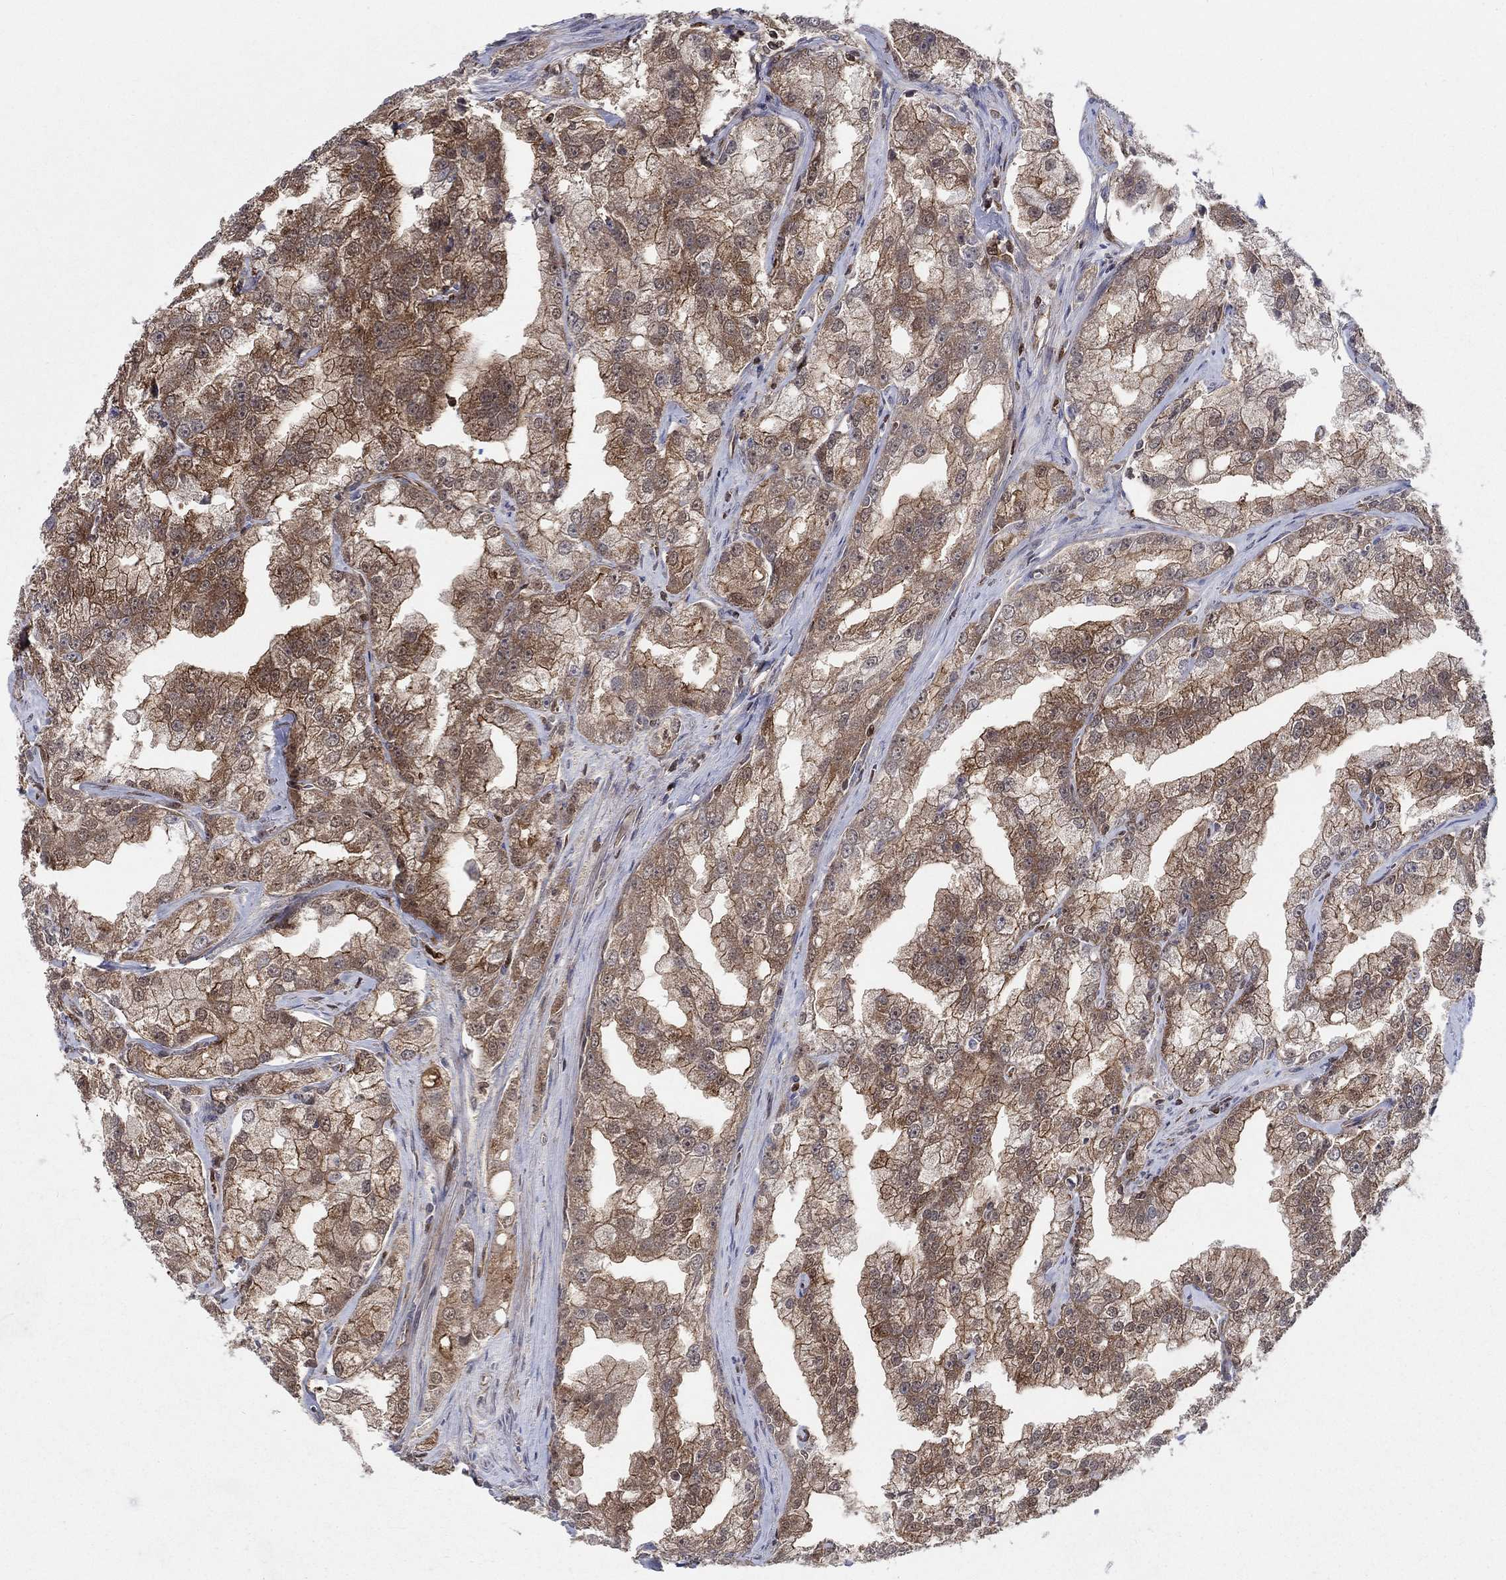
{"staining": {"intensity": "moderate", "quantity": "25%-75%", "location": "cytoplasmic/membranous"}, "tissue": "prostate cancer", "cell_type": "Tumor cells", "image_type": "cancer", "snomed": [{"axis": "morphology", "description": "Adenocarcinoma, NOS"}, {"axis": "topography", "description": "Prostate"}], "caption": "Human prostate cancer (adenocarcinoma) stained with a brown dye shows moderate cytoplasmic/membranous positive expression in about 25%-75% of tumor cells.", "gene": "AGFG2", "patient": {"sex": "male", "age": 70}}